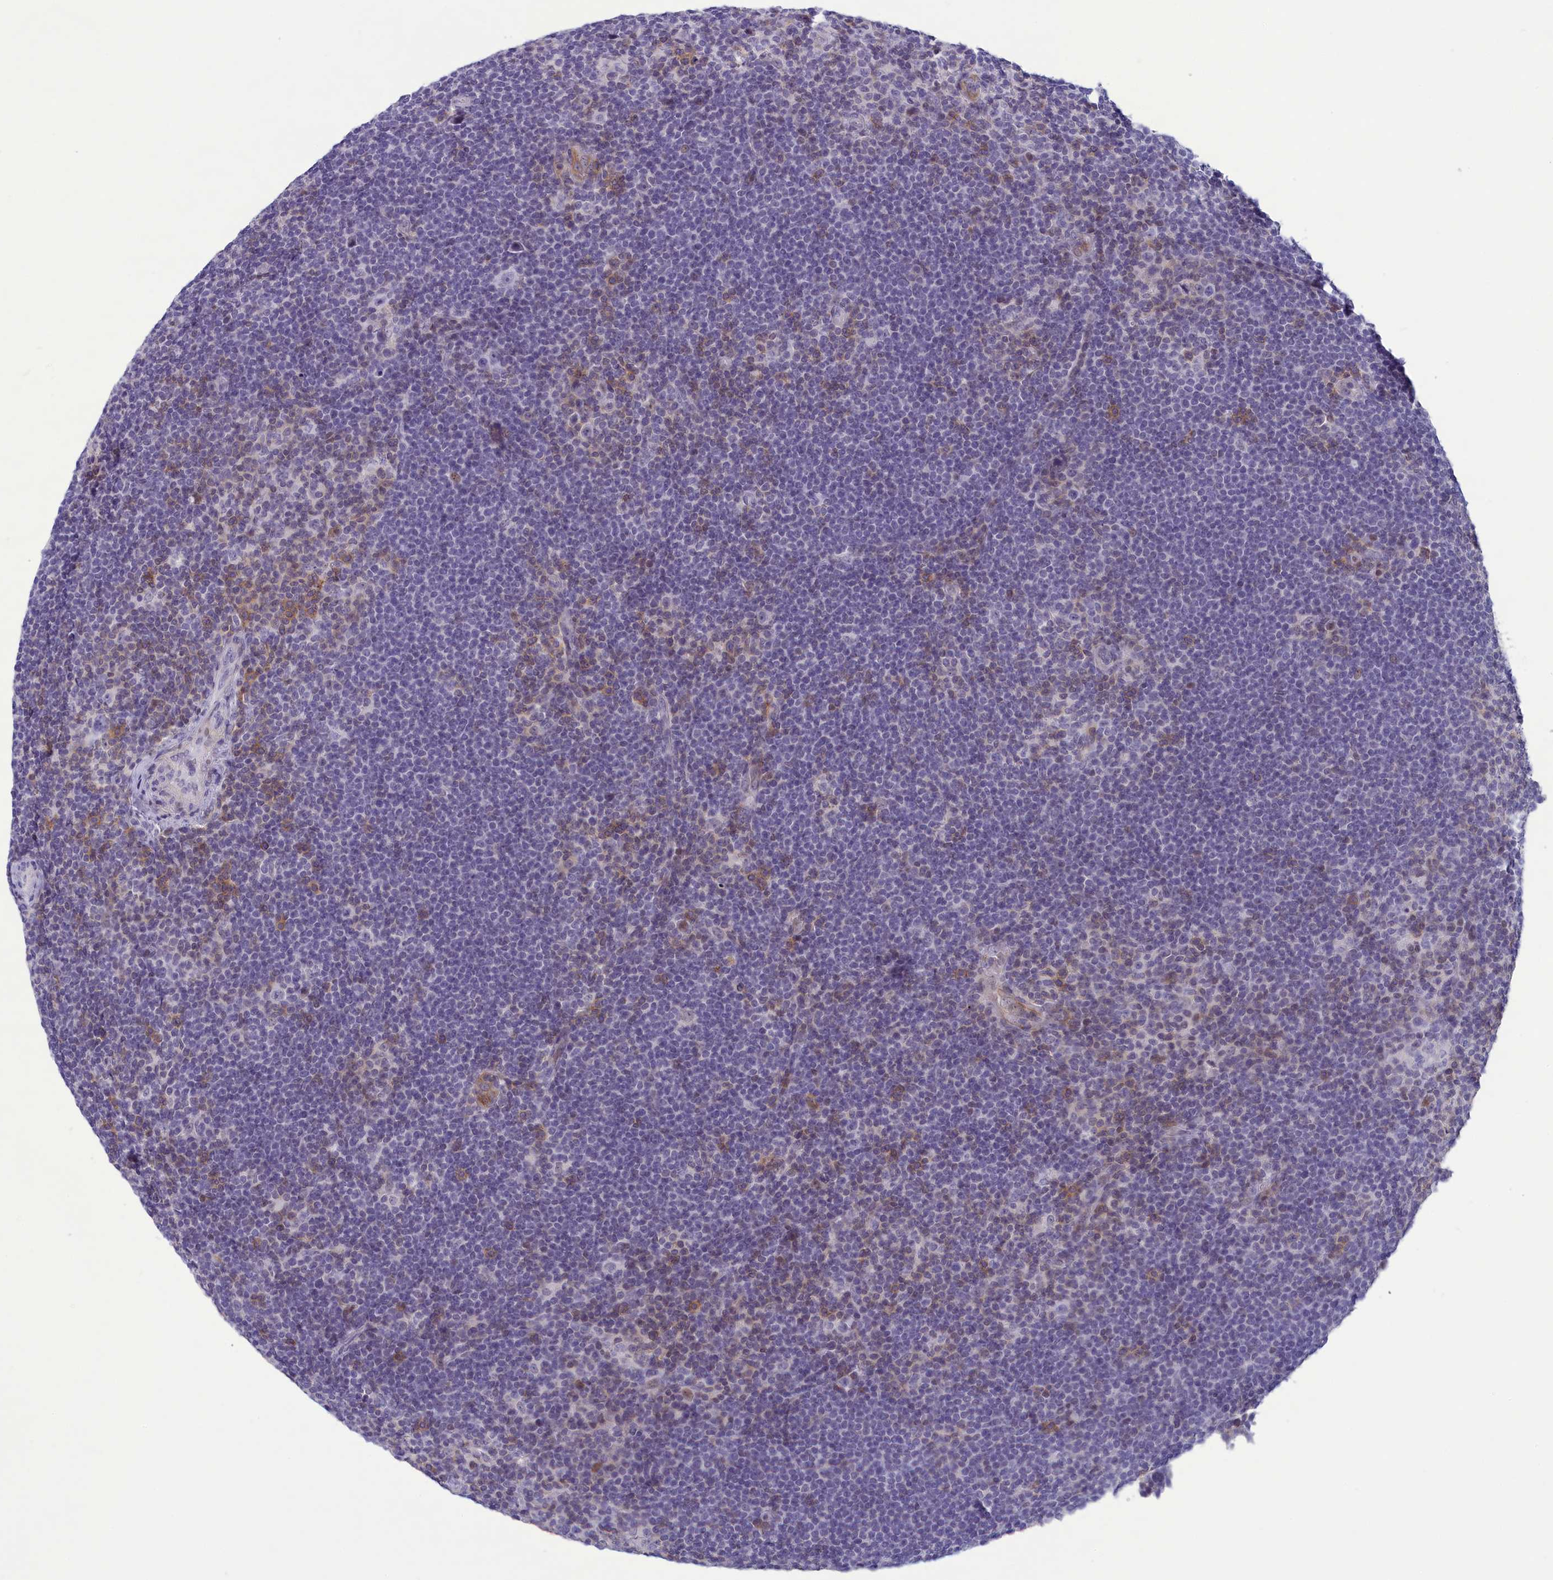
{"staining": {"intensity": "negative", "quantity": "none", "location": "none"}, "tissue": "lymphoma", "cell_type": "Tumor cells", "image_type": "cancer", "snomed": [{"axis": "morphology", "description": "Hodgkin's disease, NOS"}, {"axis": "topography", "description": "Lymph node"}], "caption": "A photomicrograph of human lymphoma is negative for staining in tumor cells.", "gene": "CORO2A", "patient": {"sex": "female", "age": 57}}